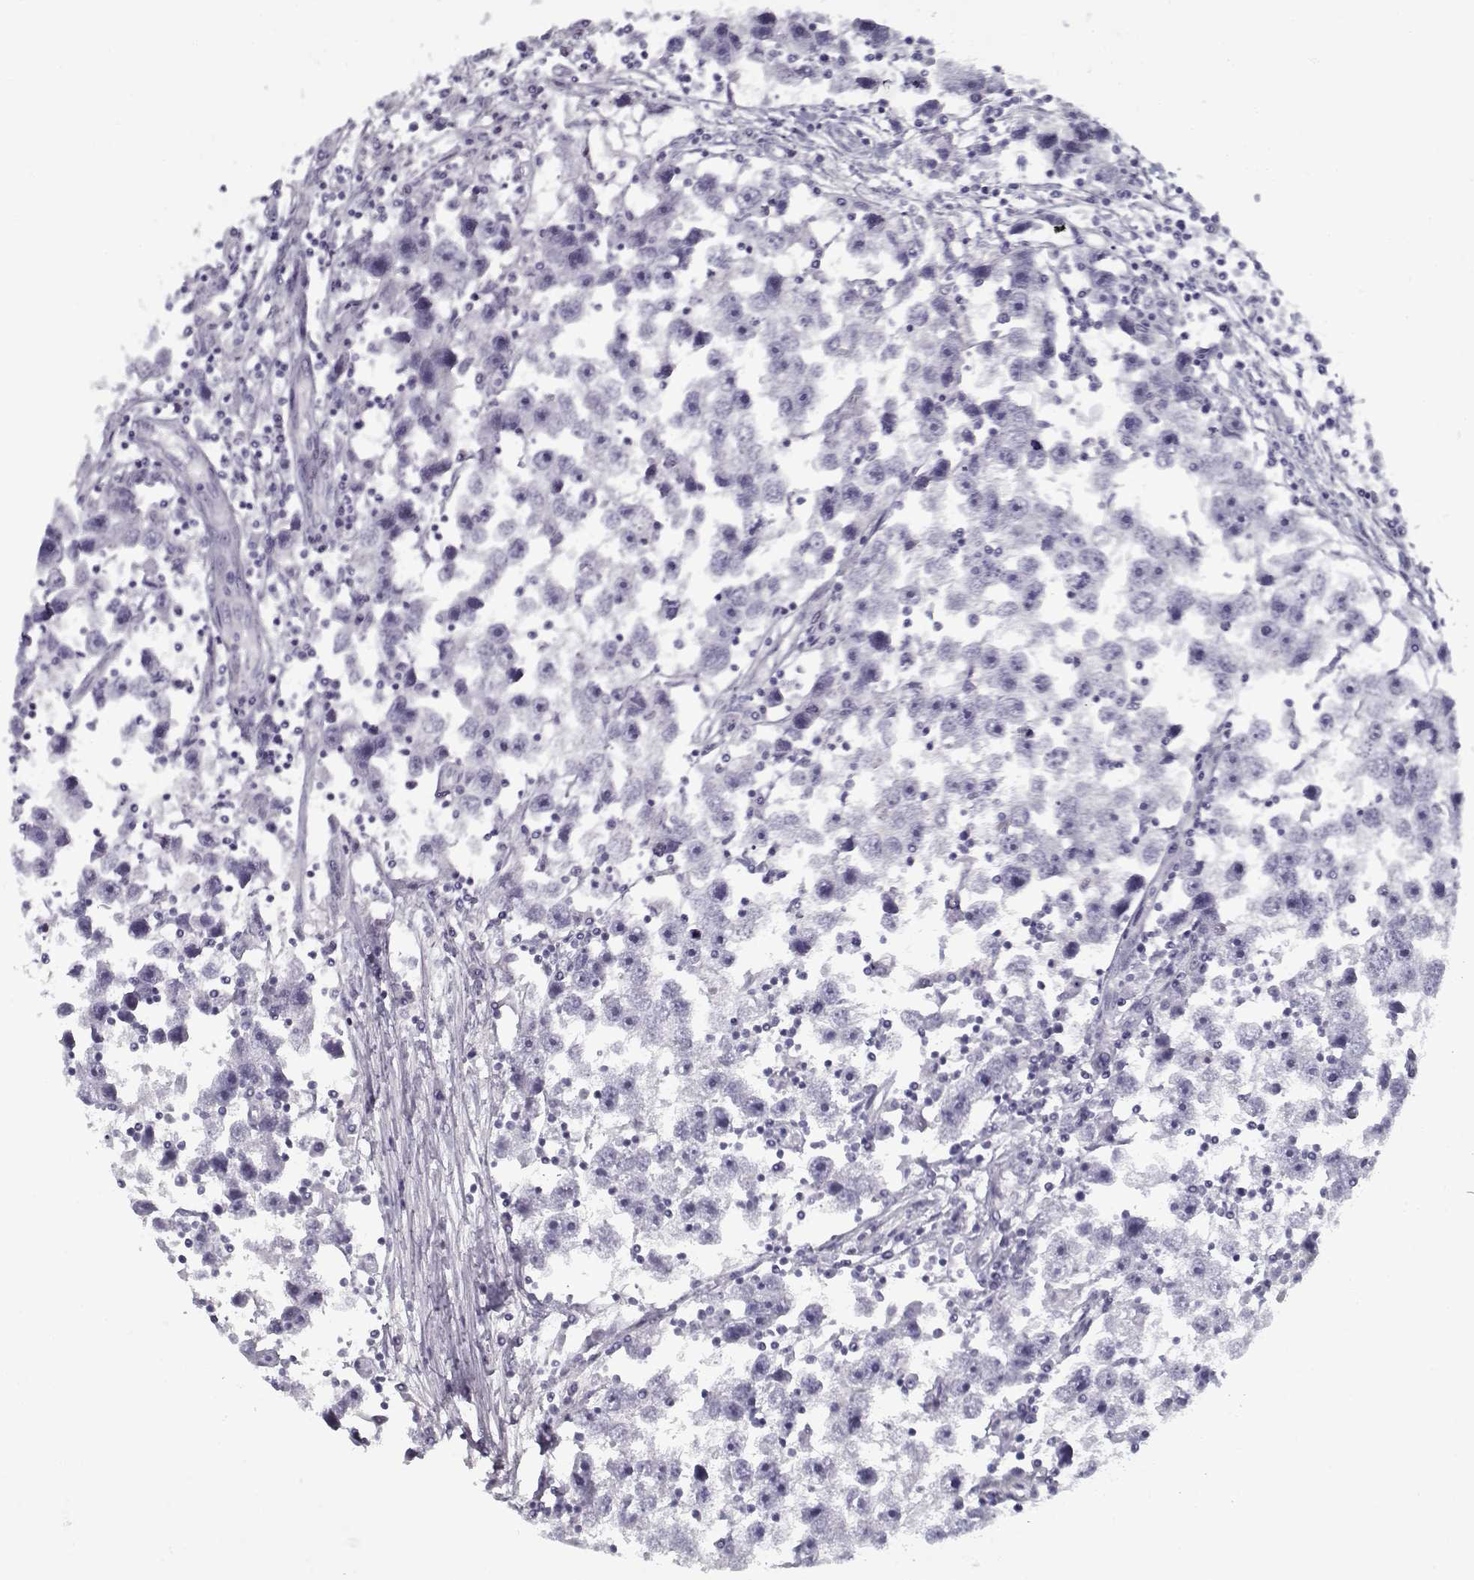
{"staining": {"intensity": "negative", "quantity": "none", "location": "none"}, "tissue": "testis cancer", "cell_type": "Tumor cells", "image_type": "cancer", "snomed": [{"axis": "morphology", "description": "Seminoma, NOS"}, {"axis": "topography", "description": "Testis"}], "caption": "An IHC micrograph of testis cancer is shown. There is no staining in tumor cells of testis cancer.", "gene": "SPACA9", "patient": {"sex": "male", "age": 30}}